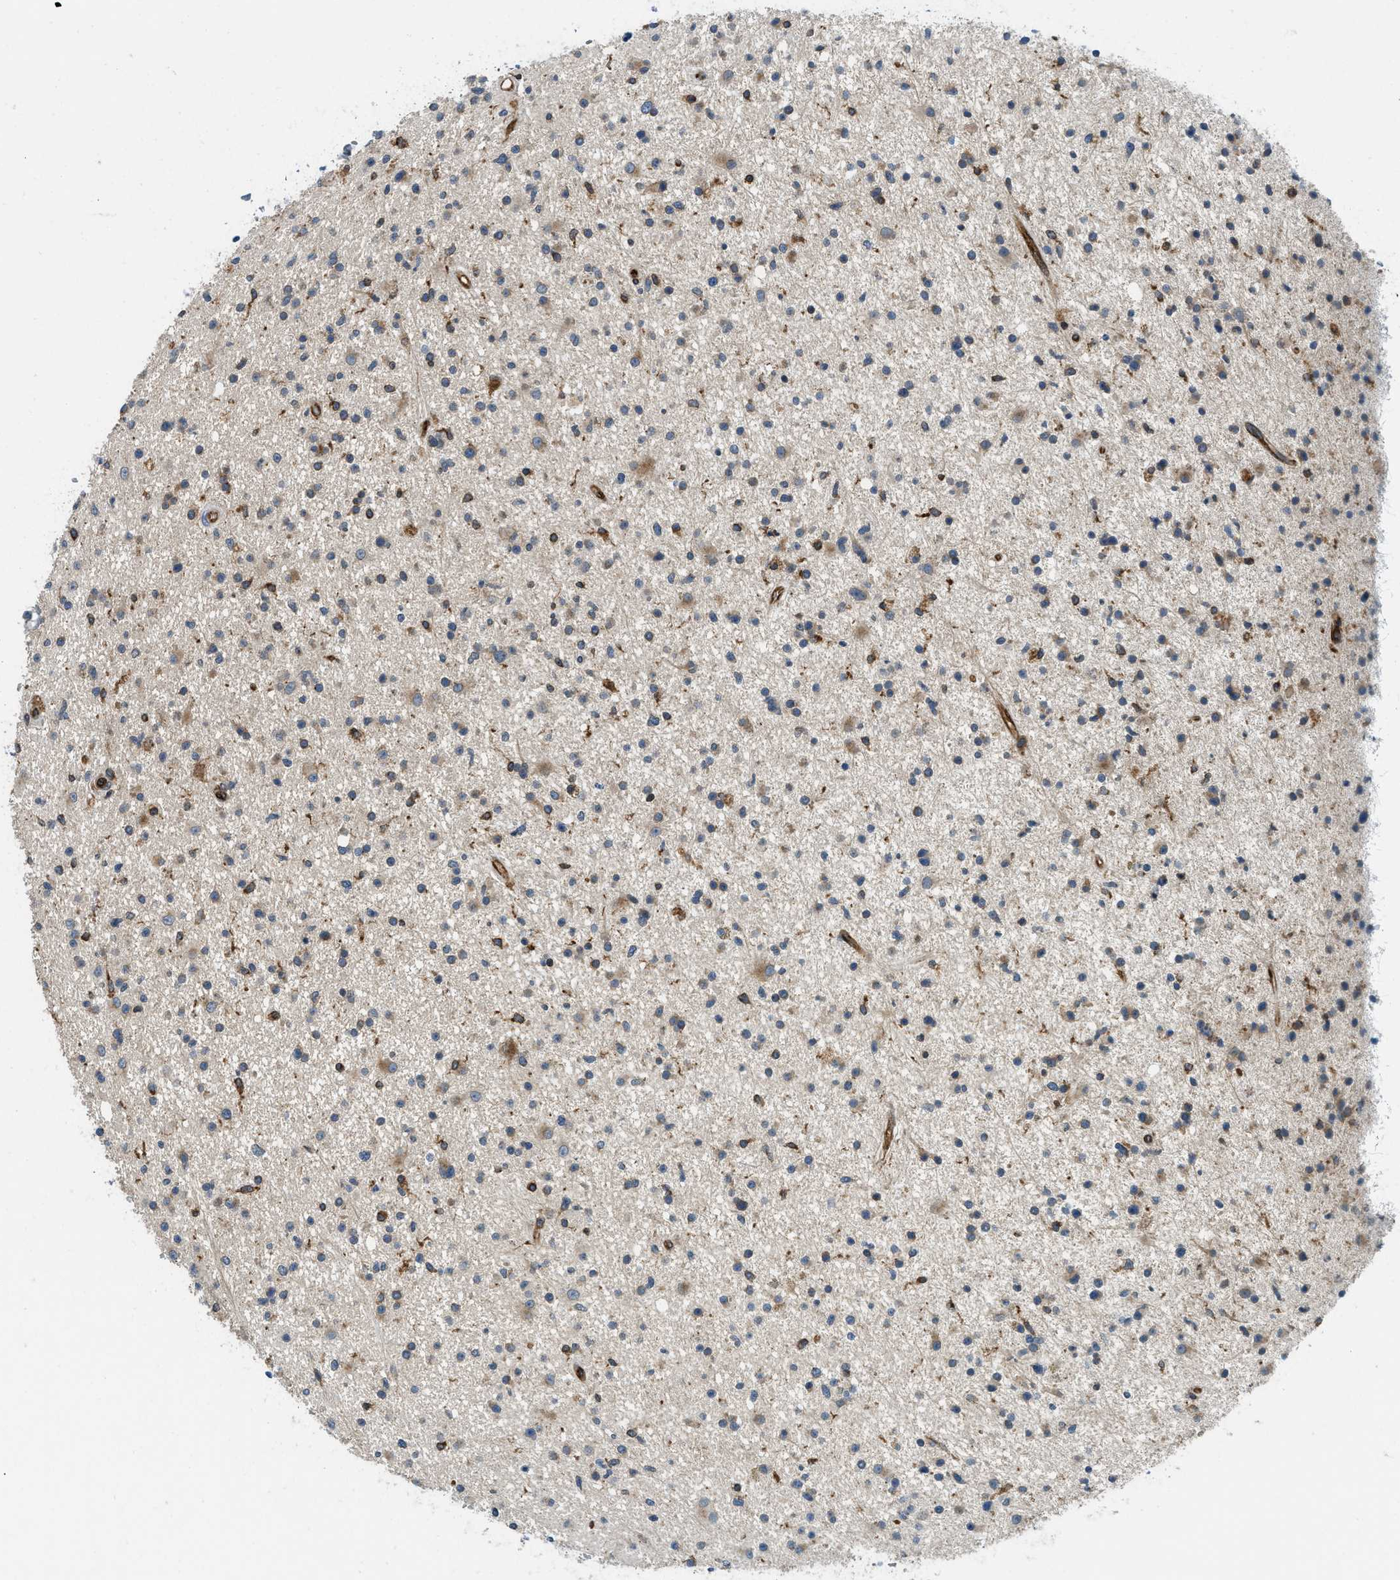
{"staining": {"intensity": "moderate", "quantity": ">75%", "location": "cytoplasmic/membranous"}, "tissue": "glioma", "cell_type": "Tumor cells", "image_type": "cancer", "snomed": [{"axis": "morphology", "description": "Glioma, malignant, High grade"}, {"axis": "topography", "description": "Brain"}], "caption": "Protein analysis of glioma tissue reveals moderate cytoplasmic/membranous positivity in about >75% of tumor cells.", "gene": "BCAP31", "patient": {"sex": "male", "age": 33}}